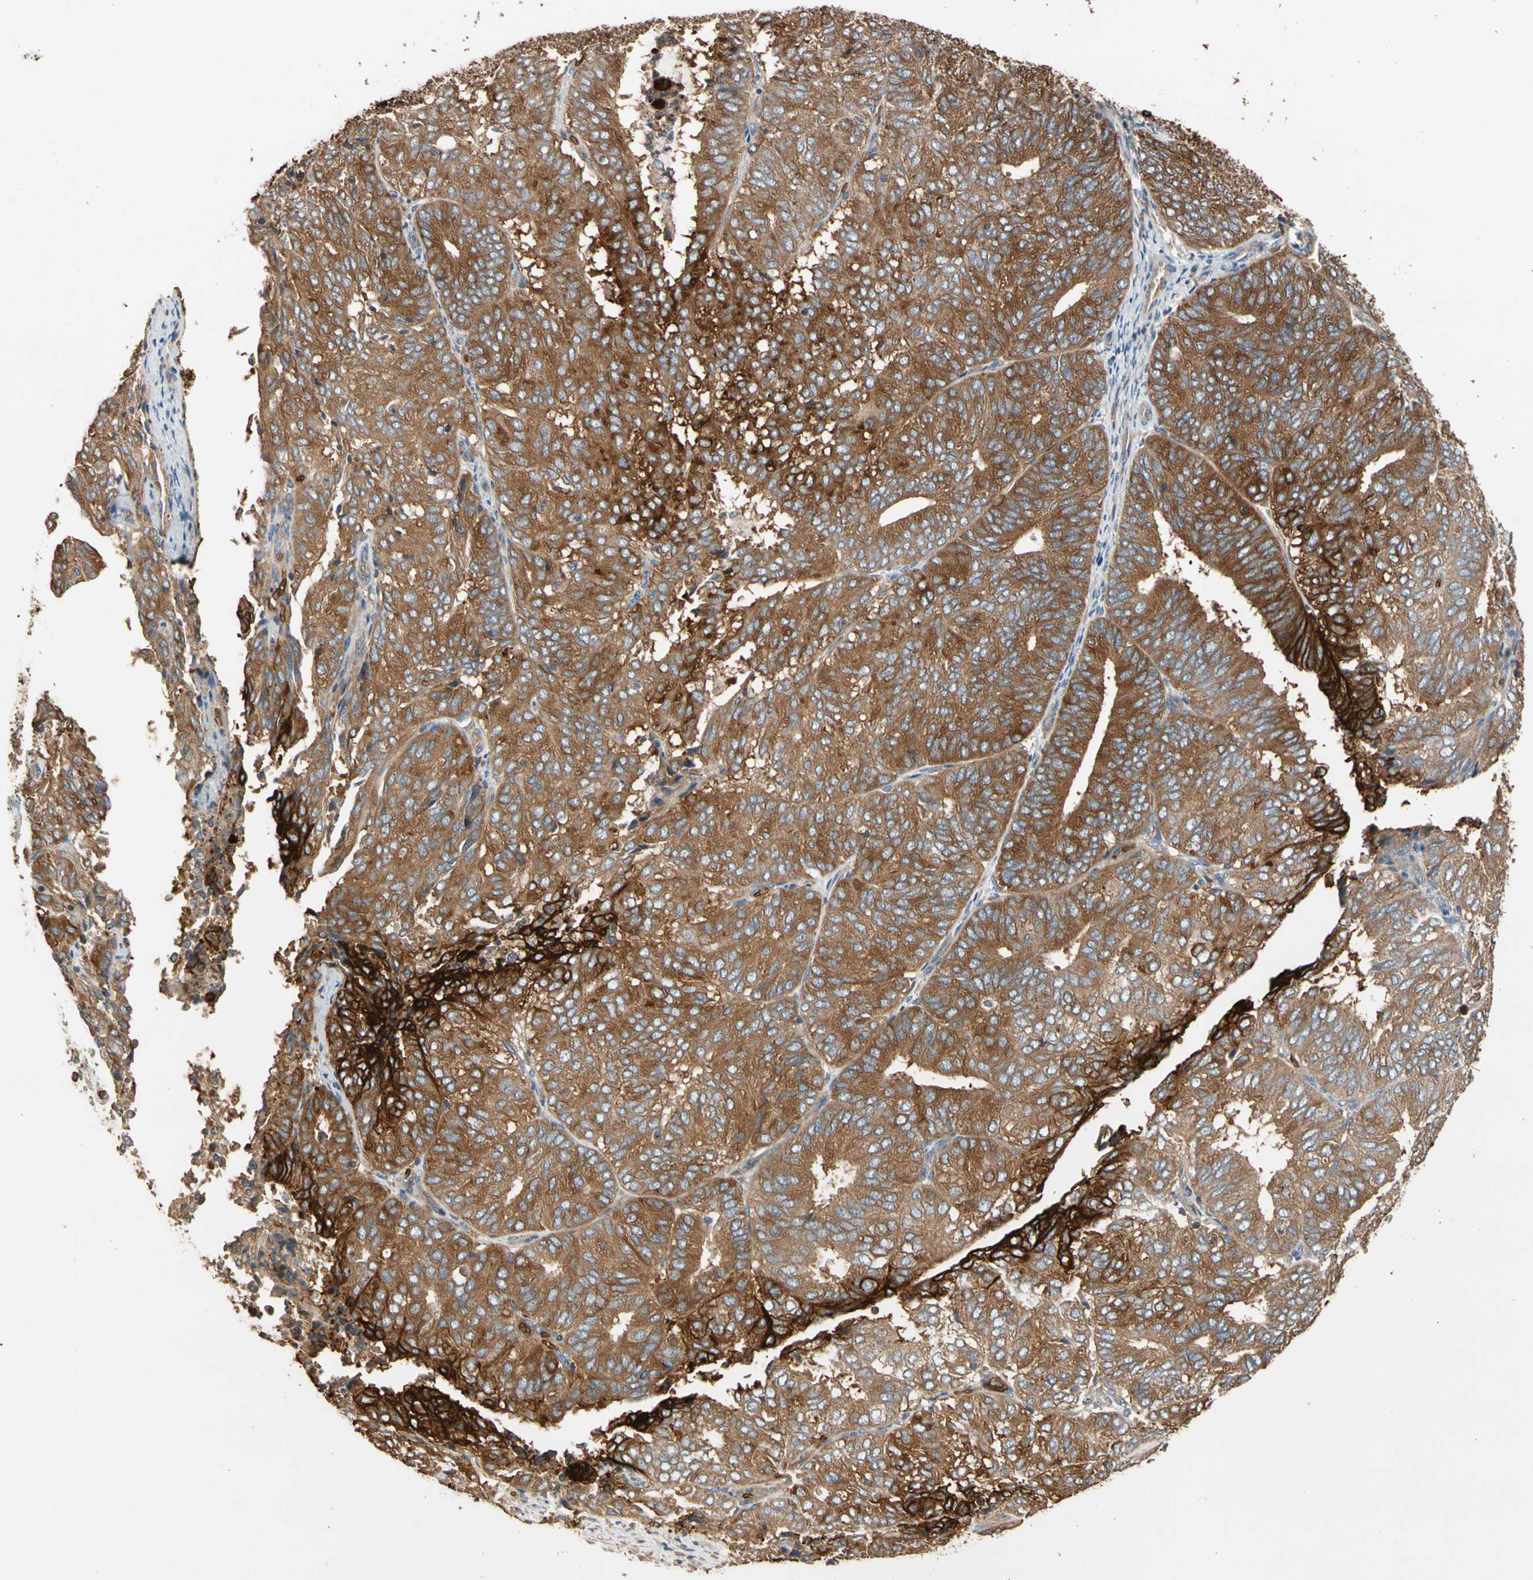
{"staining": {"intensity": "strong", "quantity": ">75%", "location": "cytoplasmic/membranous"}, "tissue": "endometrial cancer", "cell_type": "Tumor cells", "image_type": "cancer", "snomed": [{"axis": "morphology", "description": "Adenocarcinoma, NOS"}, {"axis": "topography", "description": "Uterus"}], "caption": "The histopathology image demonstrates immunohistochemical staining of endometrial cancer (adenocarcinoma). There is strong cytoplasmic/membranous positivity is appreciated in about >75% of tumor cells.", "gene": "RIOK2", "patient": {"sex": "female", "age": 60}}